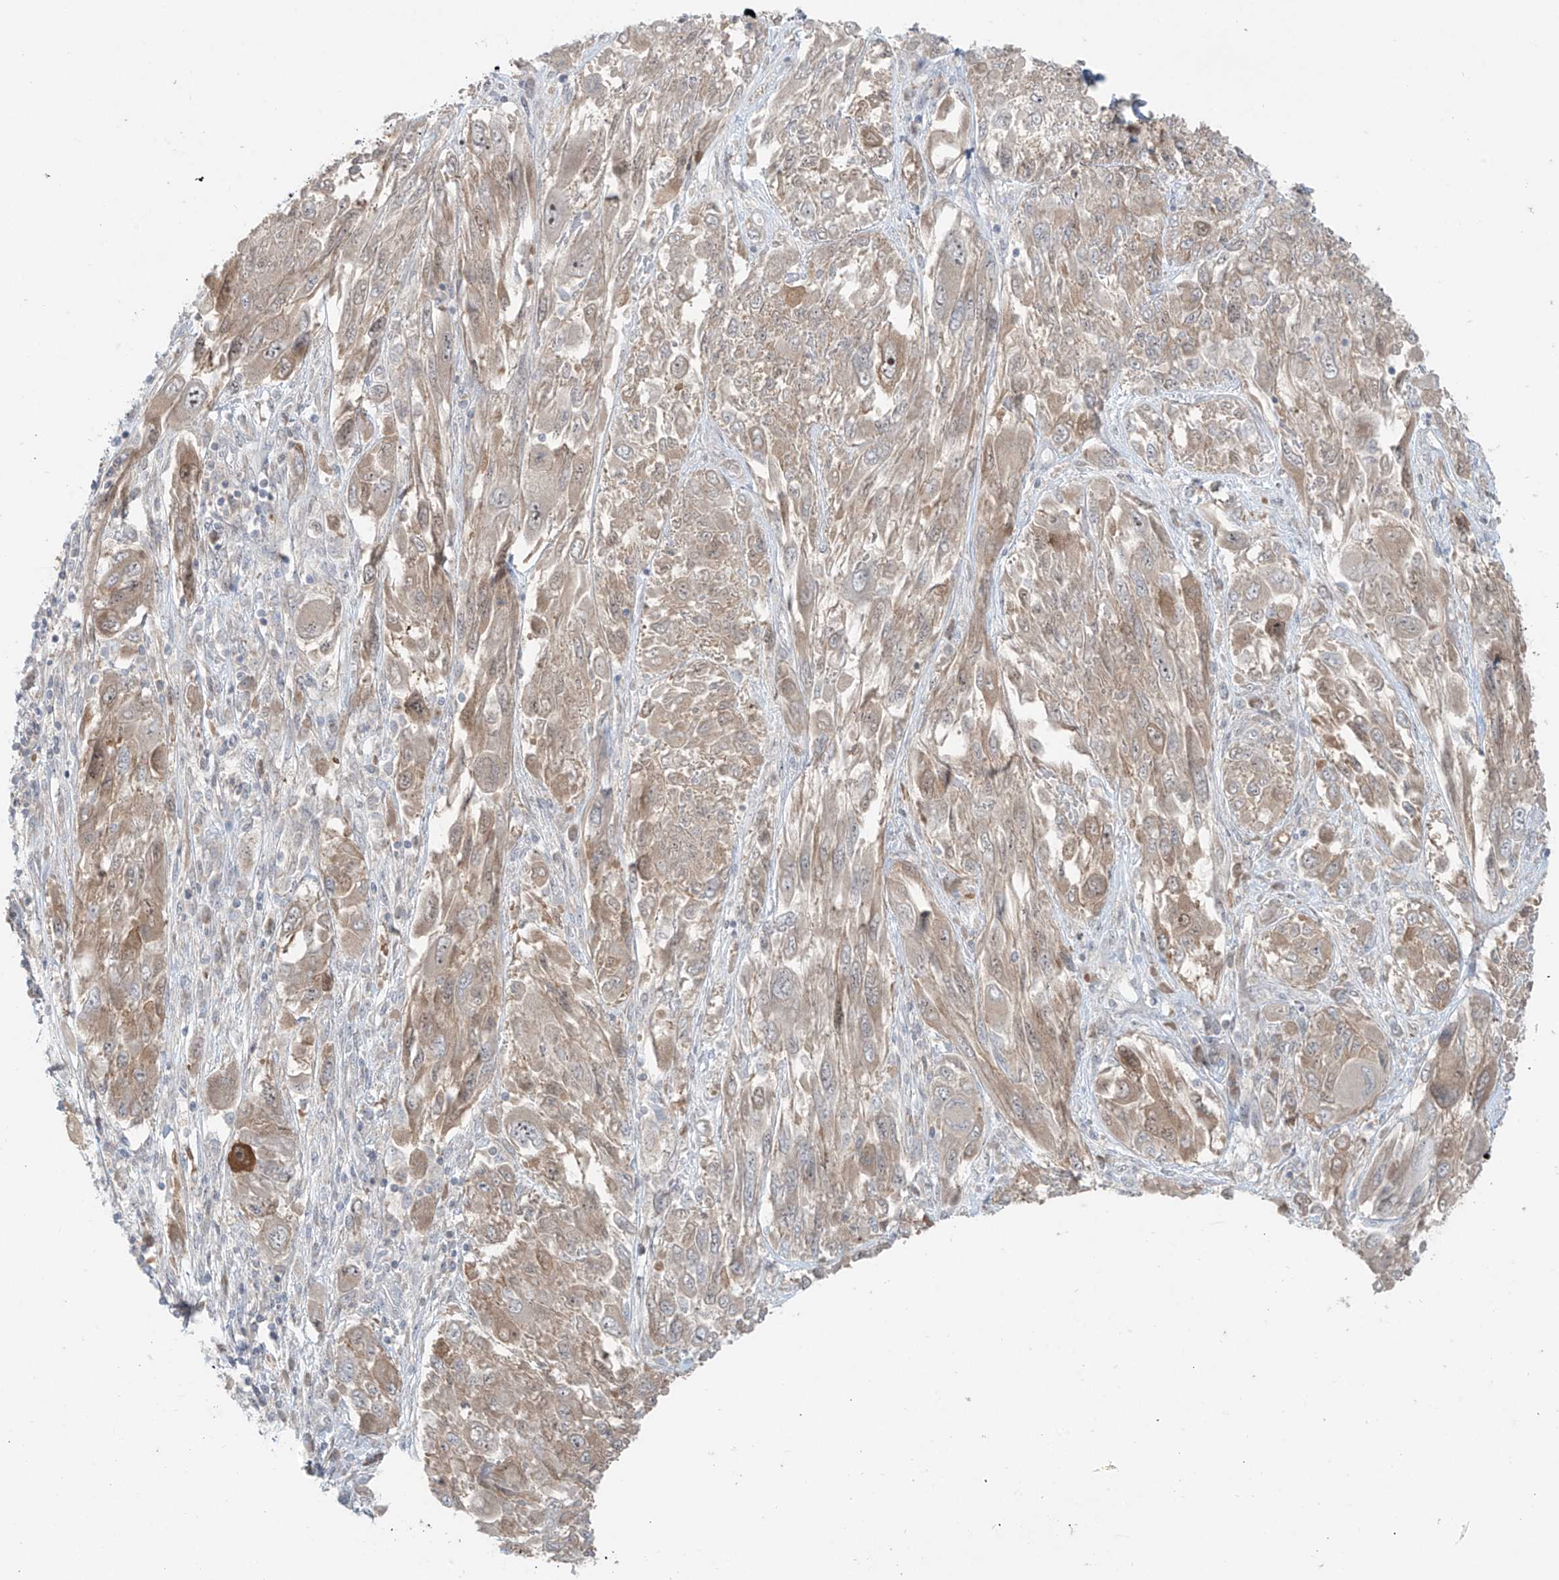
{"staining": {"intensity": "weak", "quantity": ">75%", "location": "cytoplasmic/membranous"}, "tissue": "melanoma", "cell_type": "Tumor cells", "image_type": "cancer", "snomed": [{"axis": "morphology", "description": "Malignant melanoma, NOS"}, {"axis": "topography", "description": "Skin"}], "caption": "Melanoma stained with a brown dye displays weak cytoplasmic/membranous positive expression in about >75% of tumor cells.", "gene": "PPAT", "patient": {"sex": "female", "age": 91}}